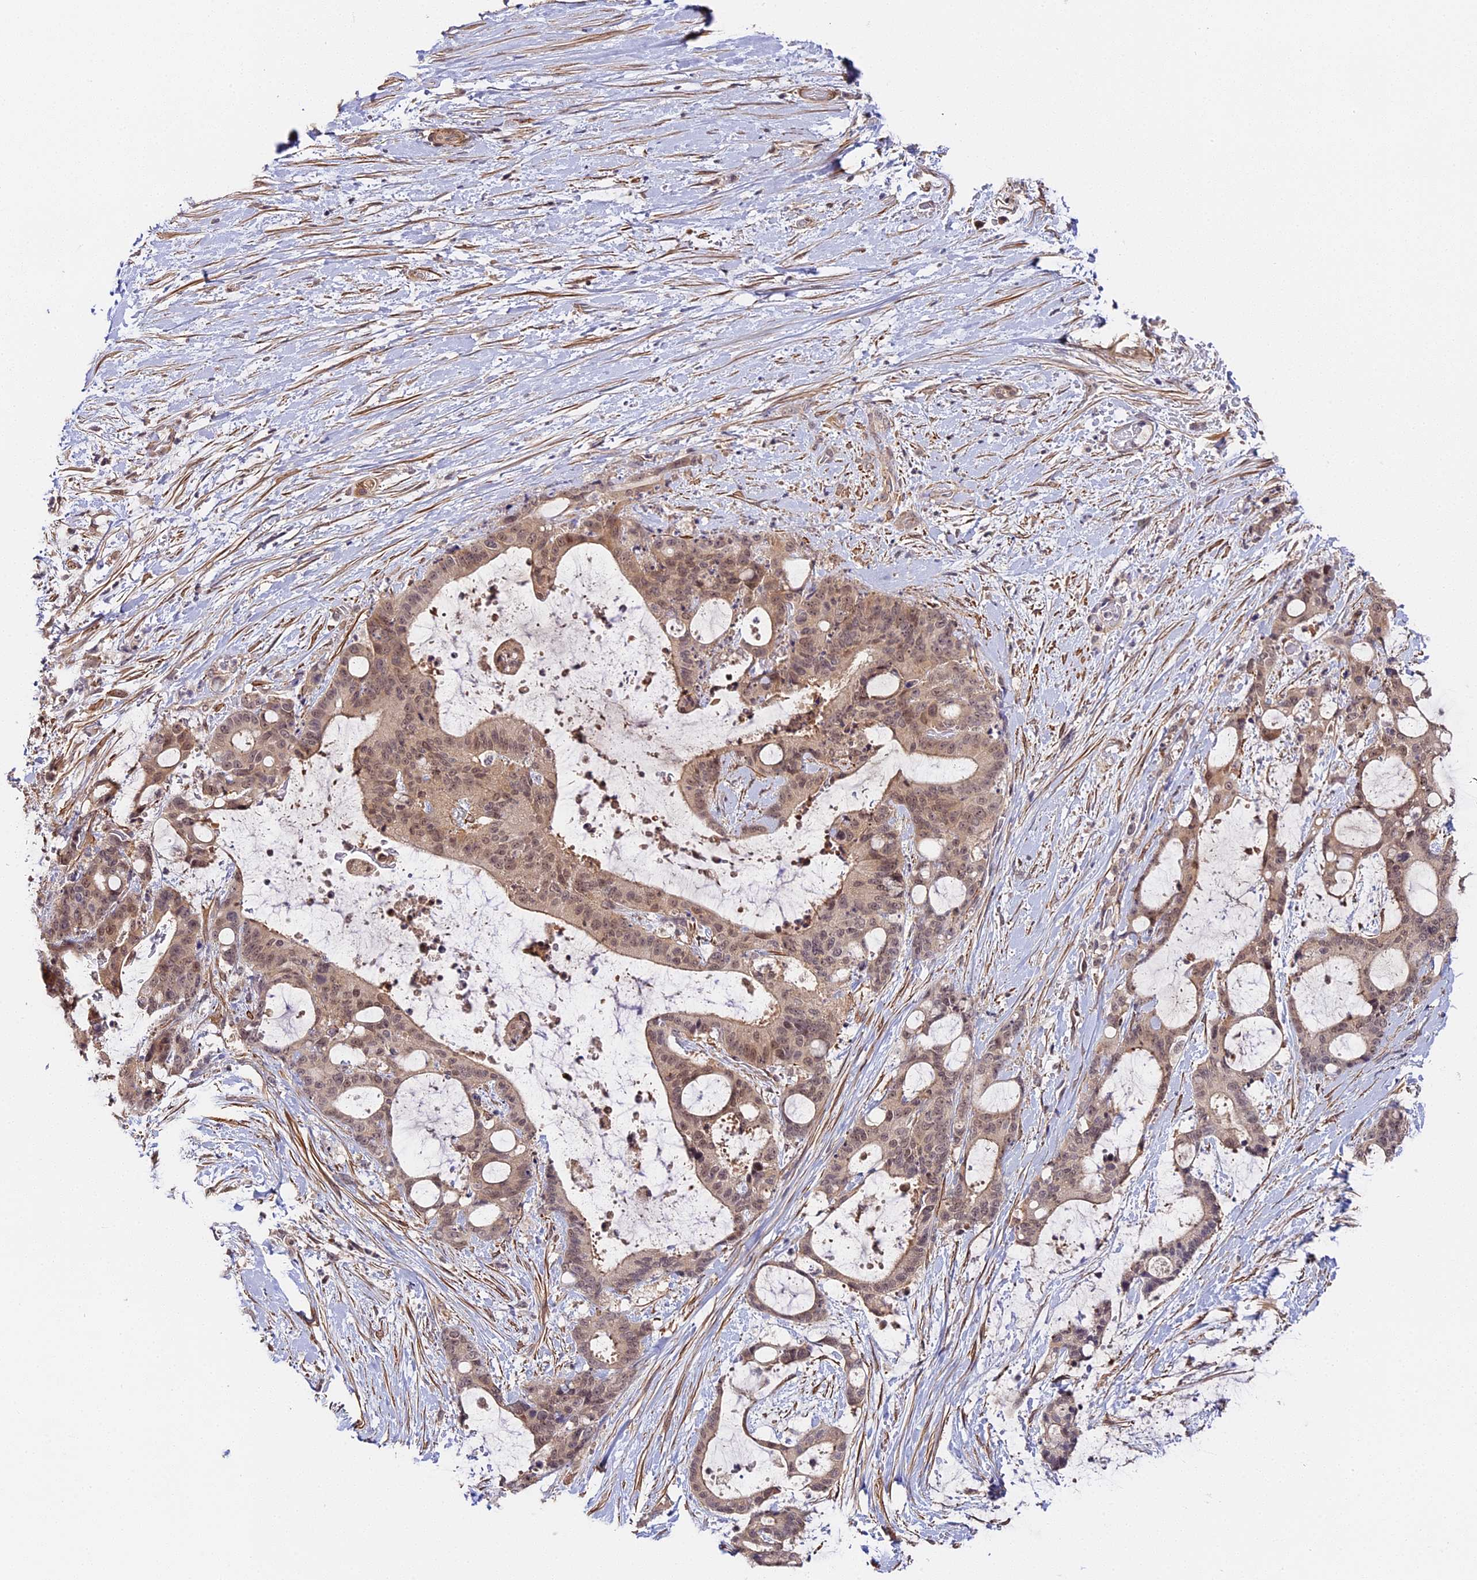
{"staining": {"intensity": "weak", "quantity": "25%-75%", "location": "cytoplasmic/membranous,nuclear"}, "tissue": "liver cancer", "cell_type": "Tumor cells", "image_type": "cancer", "snomed": [{"axis": "morphology", "description": "Normal tissue, NOS"}, {"axis": "morphology", "description": "Cholangiocarcinoma"}, {"axis": "topography", "description": "Liver"}, {"axis": "topography", "description": "Peripheral nerve tissue"}], "caption": "IHC of human liver cancer reveals low levels of weak cytoplasmic/membranous and nuclear staining in approximately 25%-75% of tumor cells.", "gene": "IMPACT", "patient": {"sex": "female", "age": 73}}